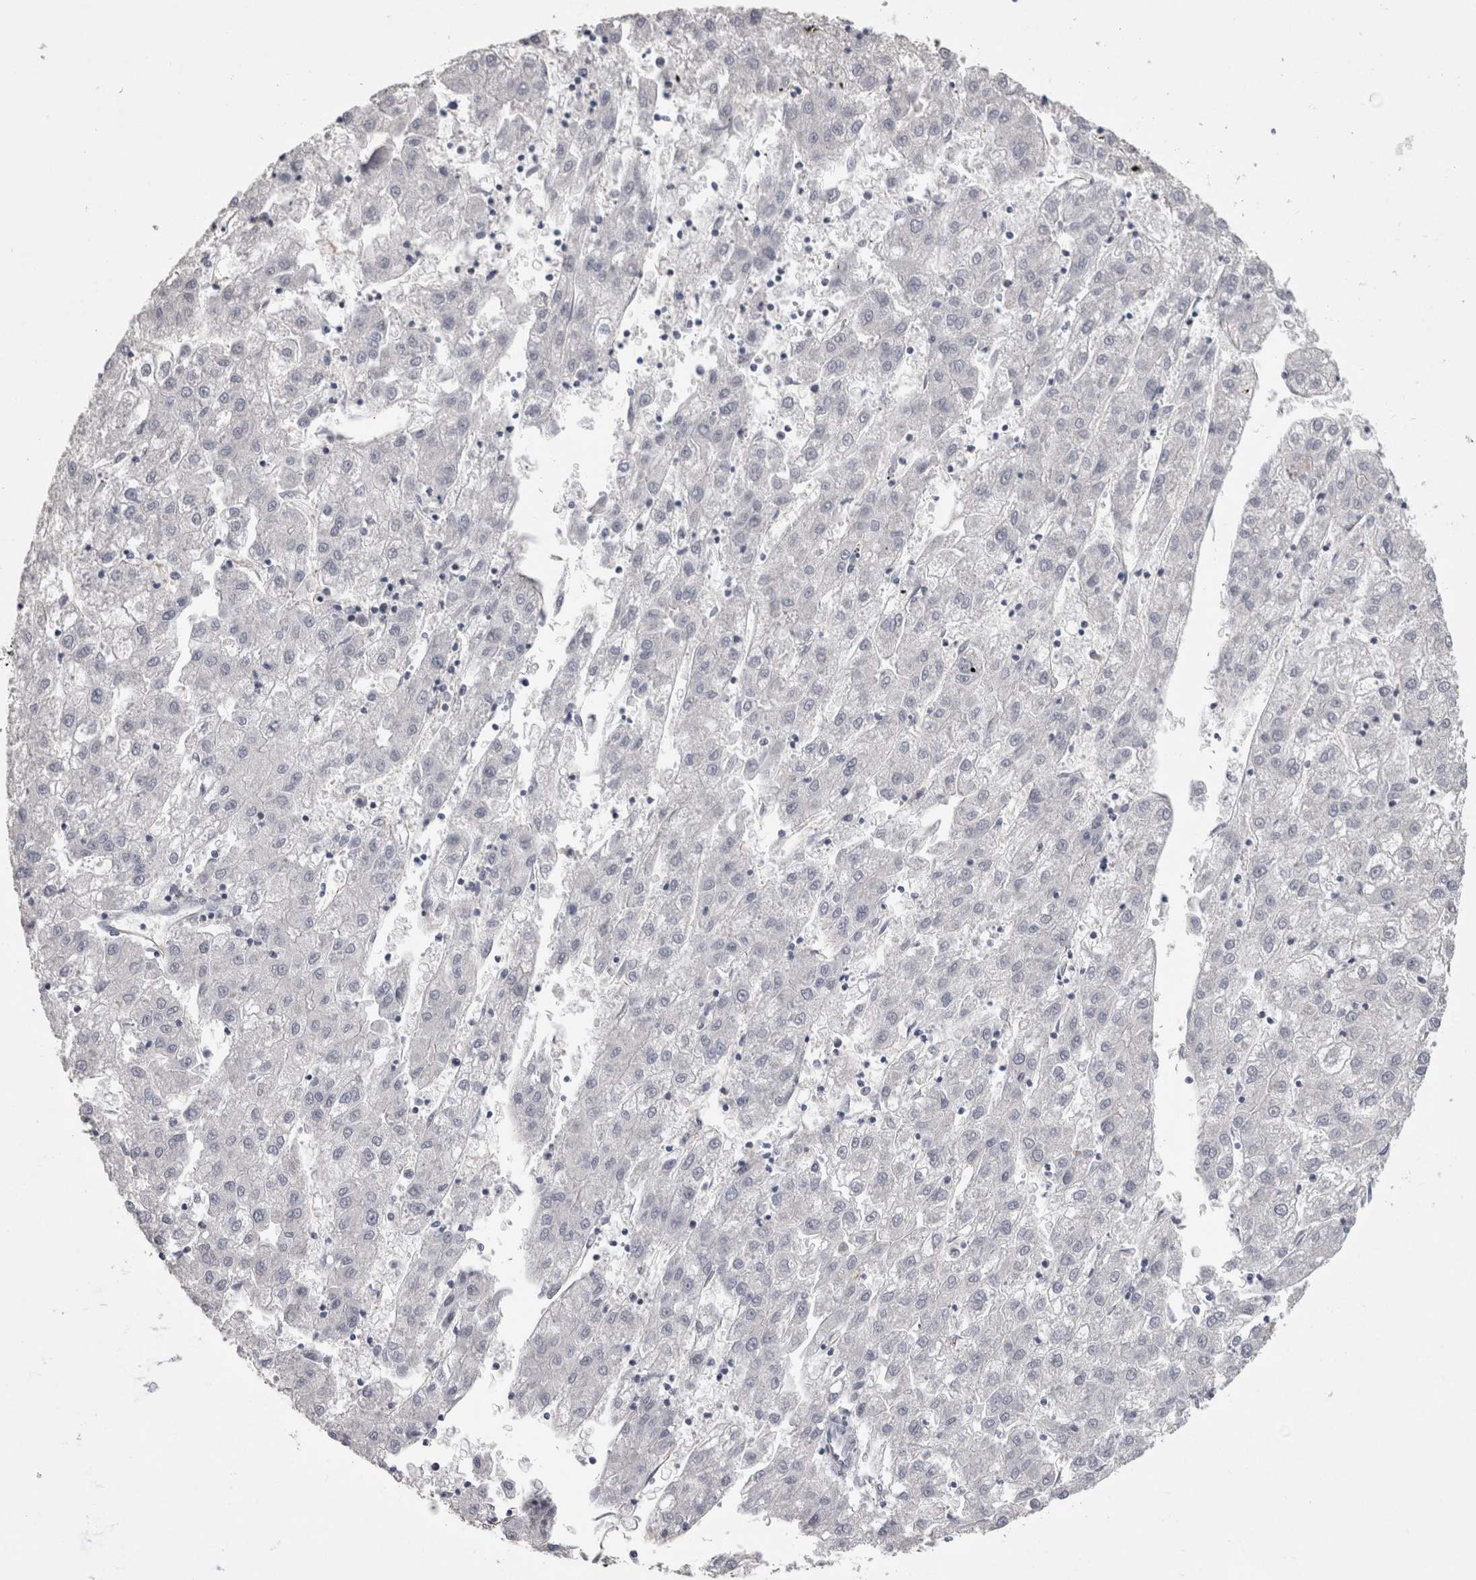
{"staining": {"intensity": "negative", "quantity": "none", "location": "none"}, "tissue": "liver cancer", "cell_type": "Tumor cells", "image_type": "cancer", "snomed": [{"axis": "morphology", "description": "Carcinoma, Hepatocellular, NOS"}, {"axis": "topography", "description": "Liver"}], "caption": "Immunohistochemistry micrograph of liver cancer (hepatocellular carcinoma) stained for a protein (brown), which displays no positivity in tumor cells.", "gene": "ACOT7", "patient": {"sex": "male", "age": 72}}